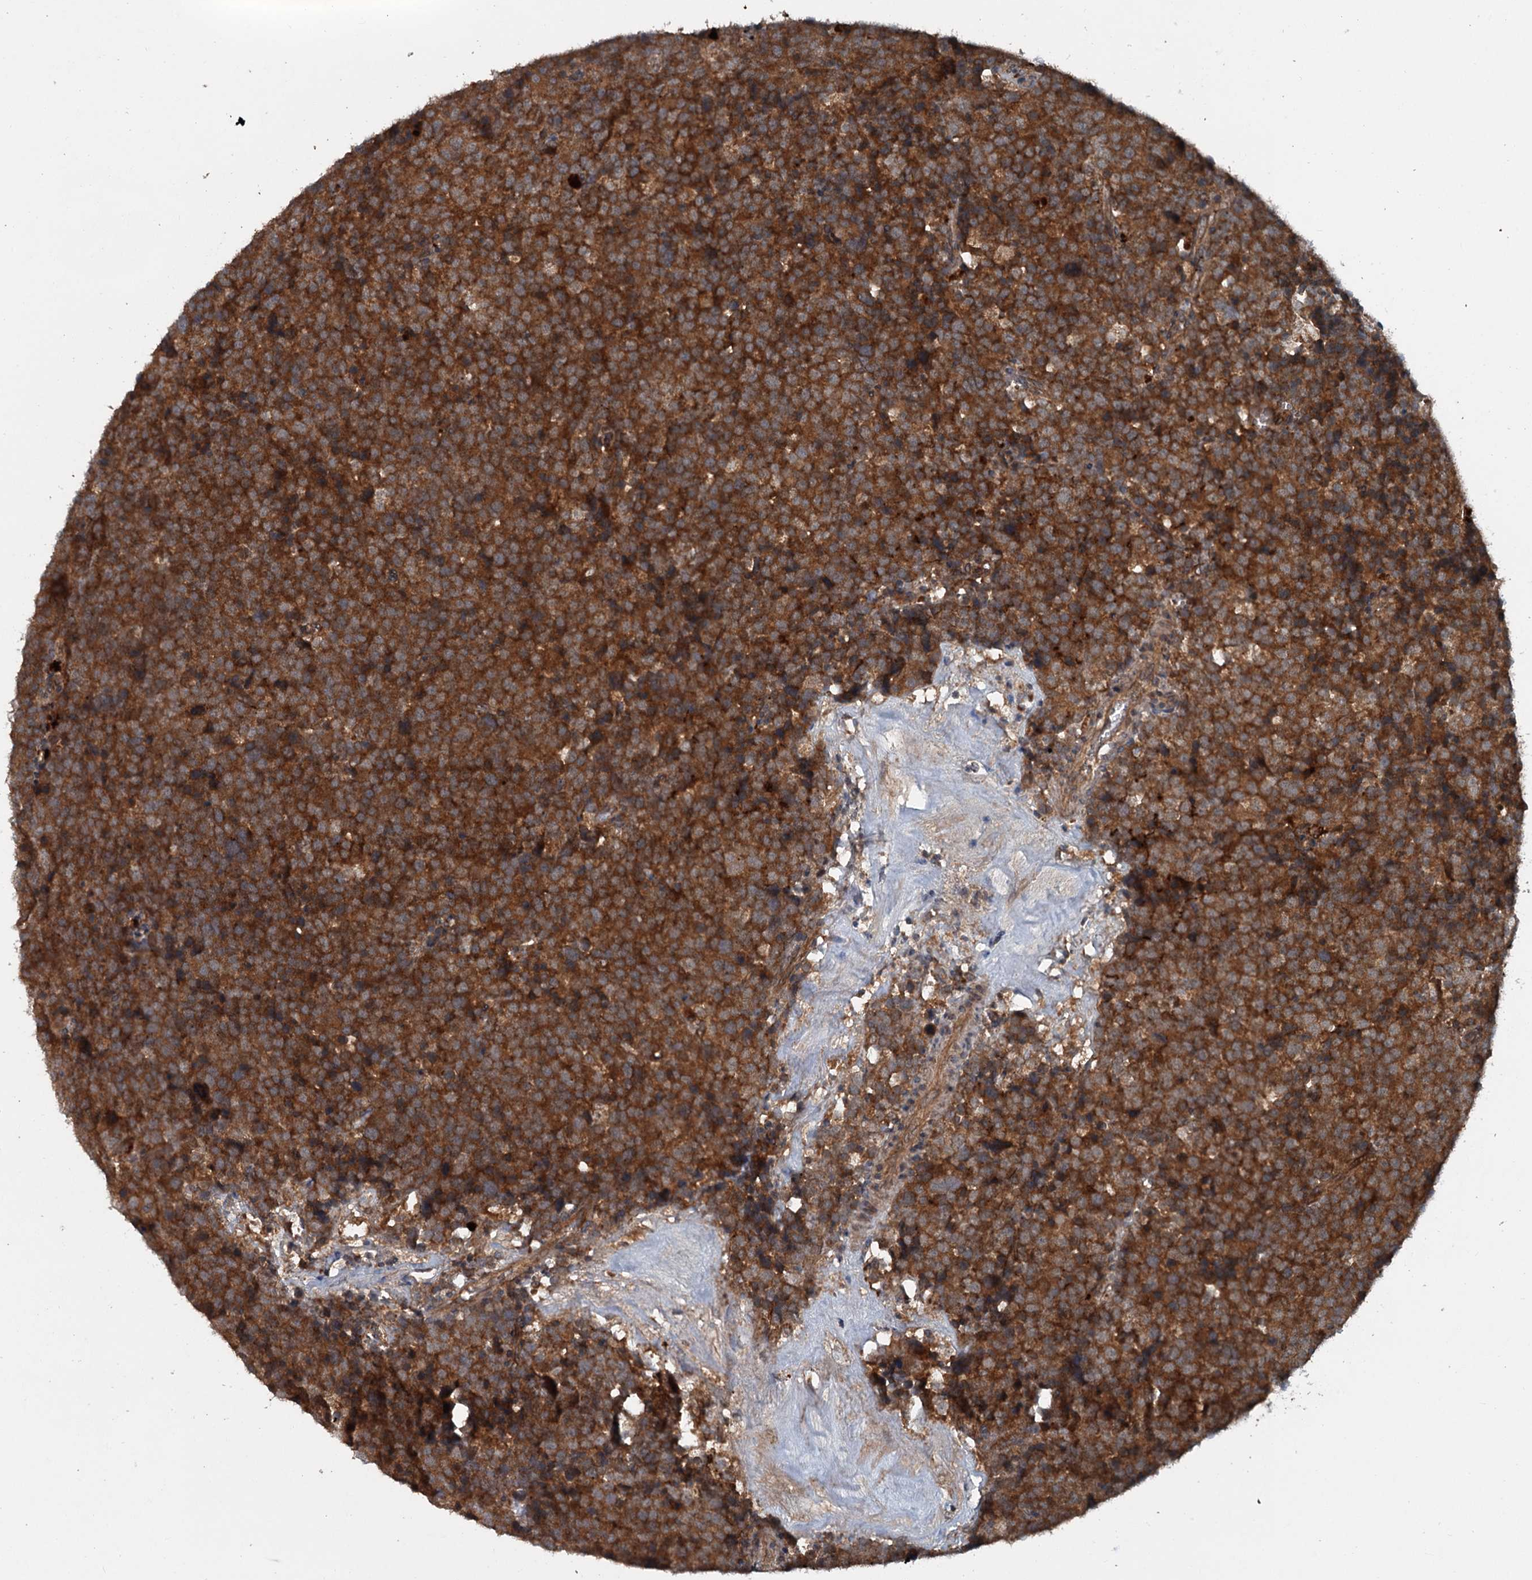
{"staining": {"intensity": "strong", "quantity": ">75%", "location": "cytoplasmic/membranous"}, "tissue": "testis cancer", "cell_type": "Tumor cells", "image_type": "cancer", "snomed": [{"axis": "morphology", "description": "Seminoma, NOS"}, {"axis": "topography", "description": "Testis"}], "caption": "A histopathology image of human testis seminoma stained for a protein demonstrates strong cytoplasmic/membranous brown staining in tumor cells. (DAB = brown stain, brightfield microscopy at high magnification).", "gene": "N4BP2L2", "patient": {"sex": "male", "age": 71}}